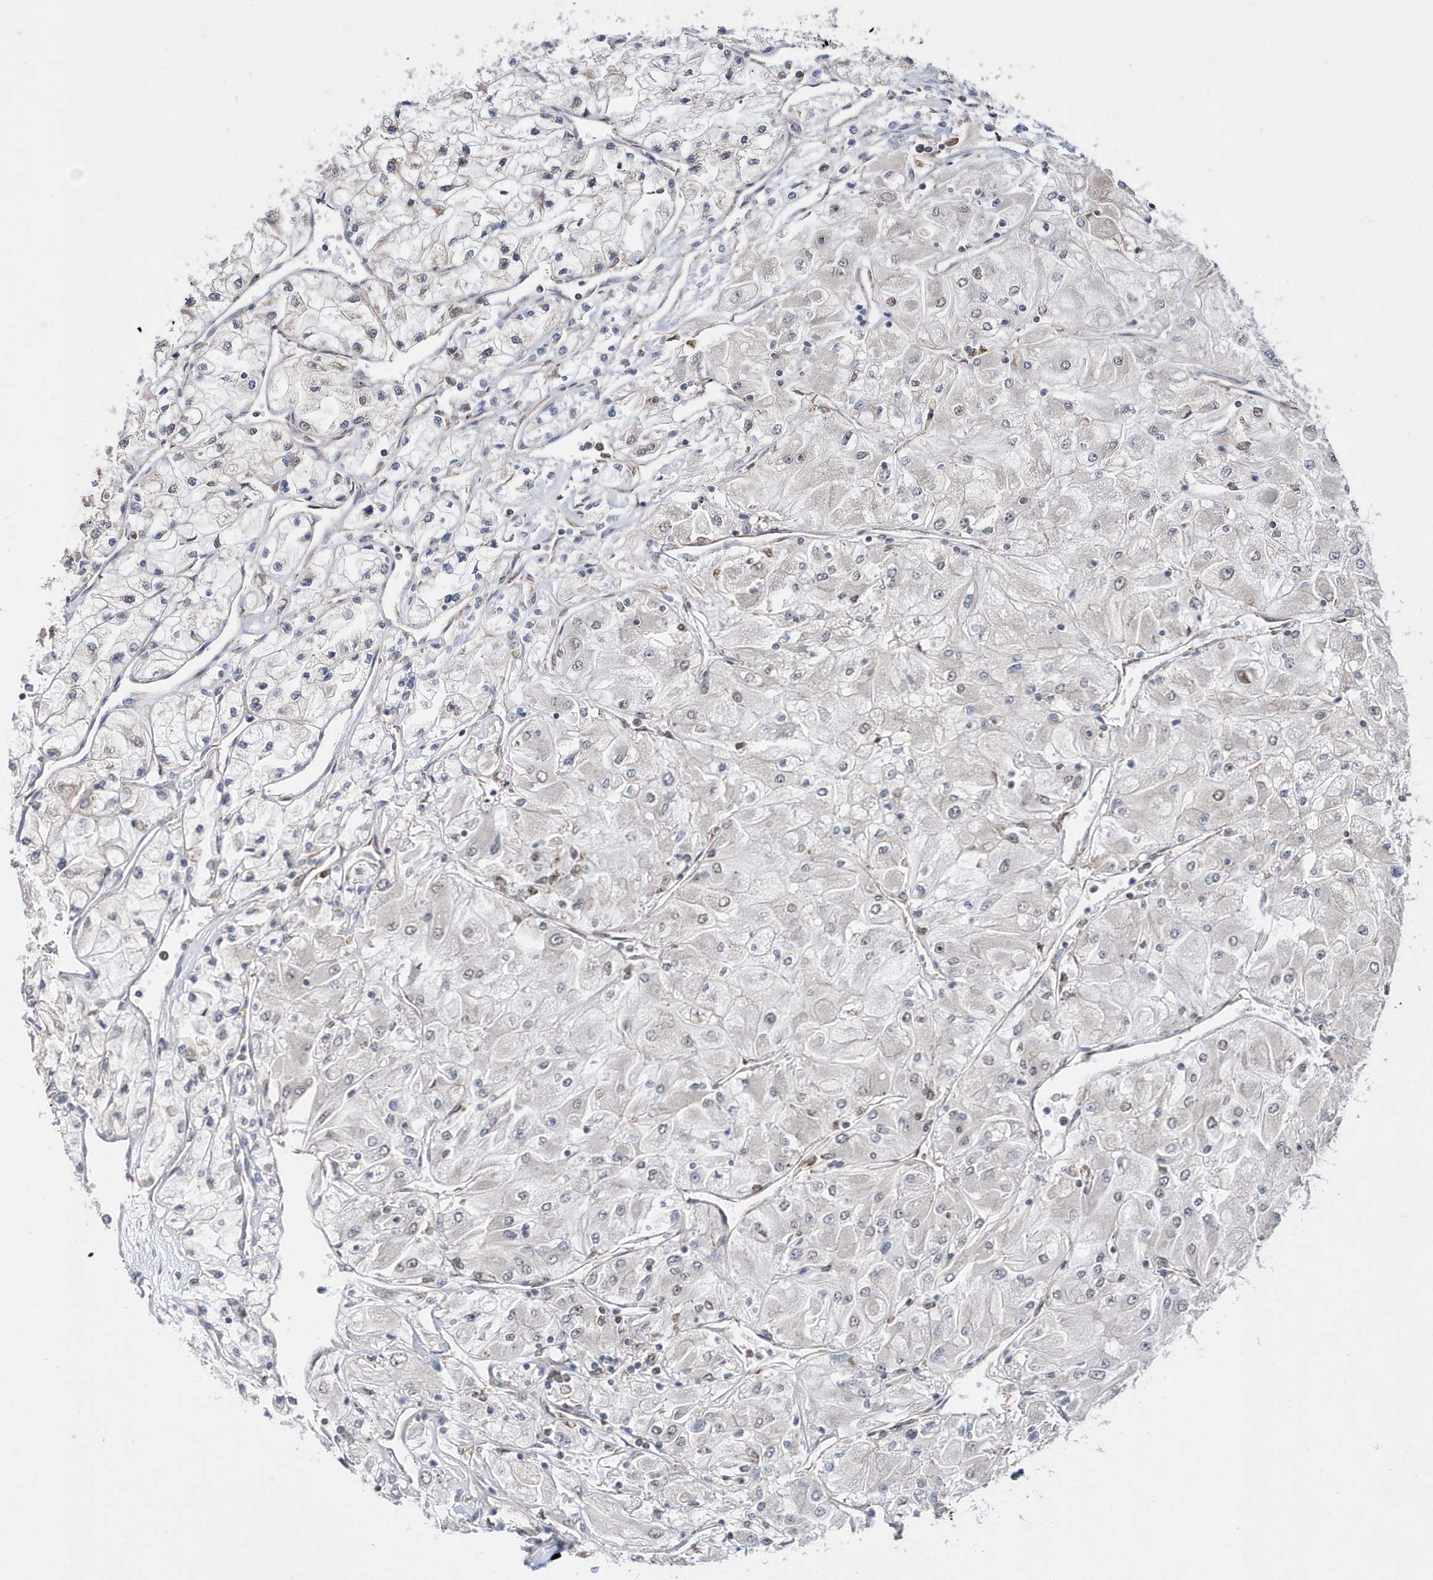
{"staining": {"intensity": "negative", "quantity": "none", "location": "none"}, "tissue": "renal cancer", "cell_type": "Tumor cells", "image_type": "cancer", "snomed": [{"axis": "morphology", "description": "Adenocarcinoma, NOS"}, {"axis": "topography", "description": "Kidney"}], "caption": "This is an immunohistochemistry (IHC) histopathology image of renal cancer (adenocarcinoma). There is no expression in tumor cells.", "gene": "DALRD3", "patient": {"sex": "male", "age": 80}}